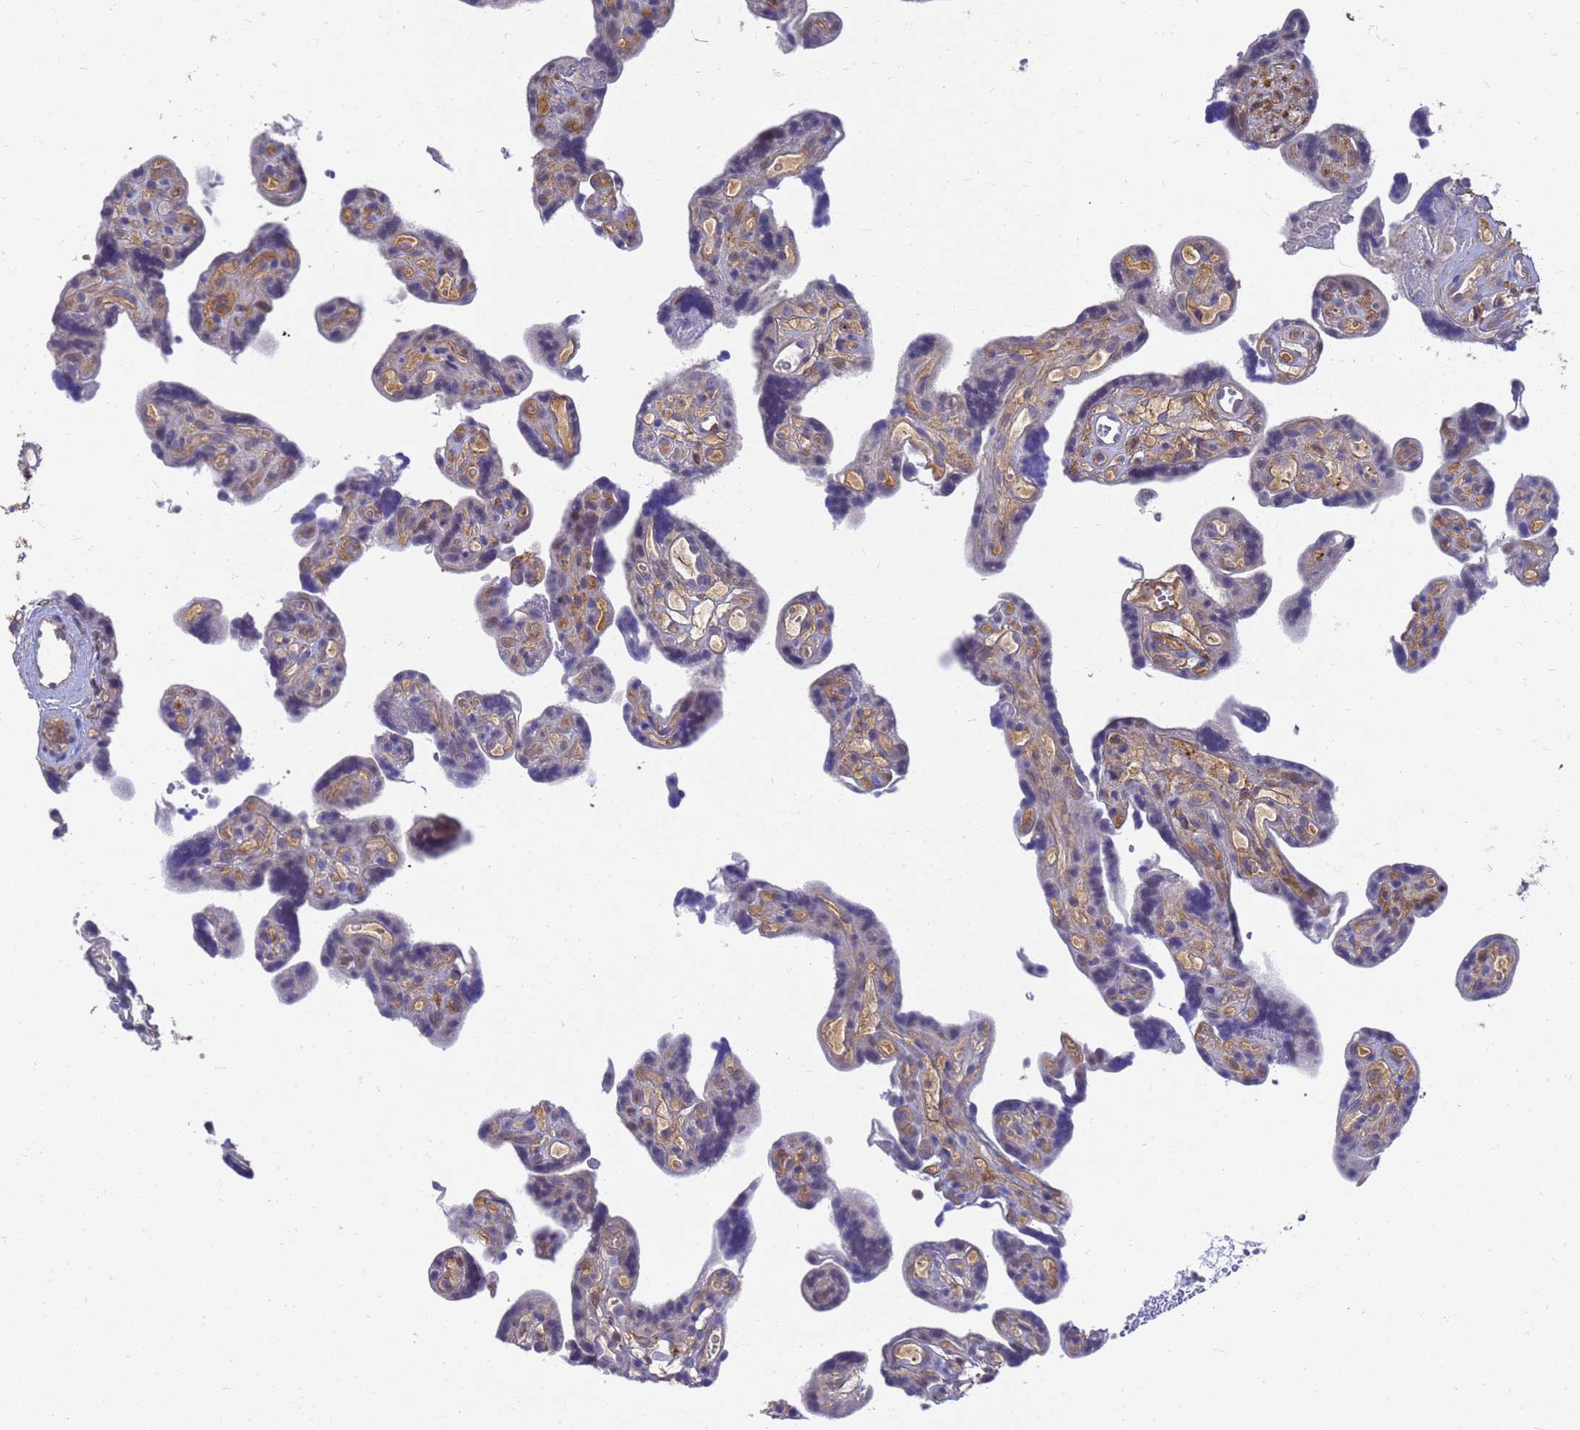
{"staining": {"intensity": "negative", "quantity": "none", "location": "none"}, "tissue": "placenta", "cell_type": "Decidual cells", "image_type": "normal", "snomed": [{"axis": "morphology", "description": "Normal tissue, NOS"}, {"axis": "topography", "description": "Placenta"}], "caption": "Image shows no protein expression in decidual cells of normal placenta.", "gene": "SLC35E2B", "patient": {"sex": "female", "age": 30}}